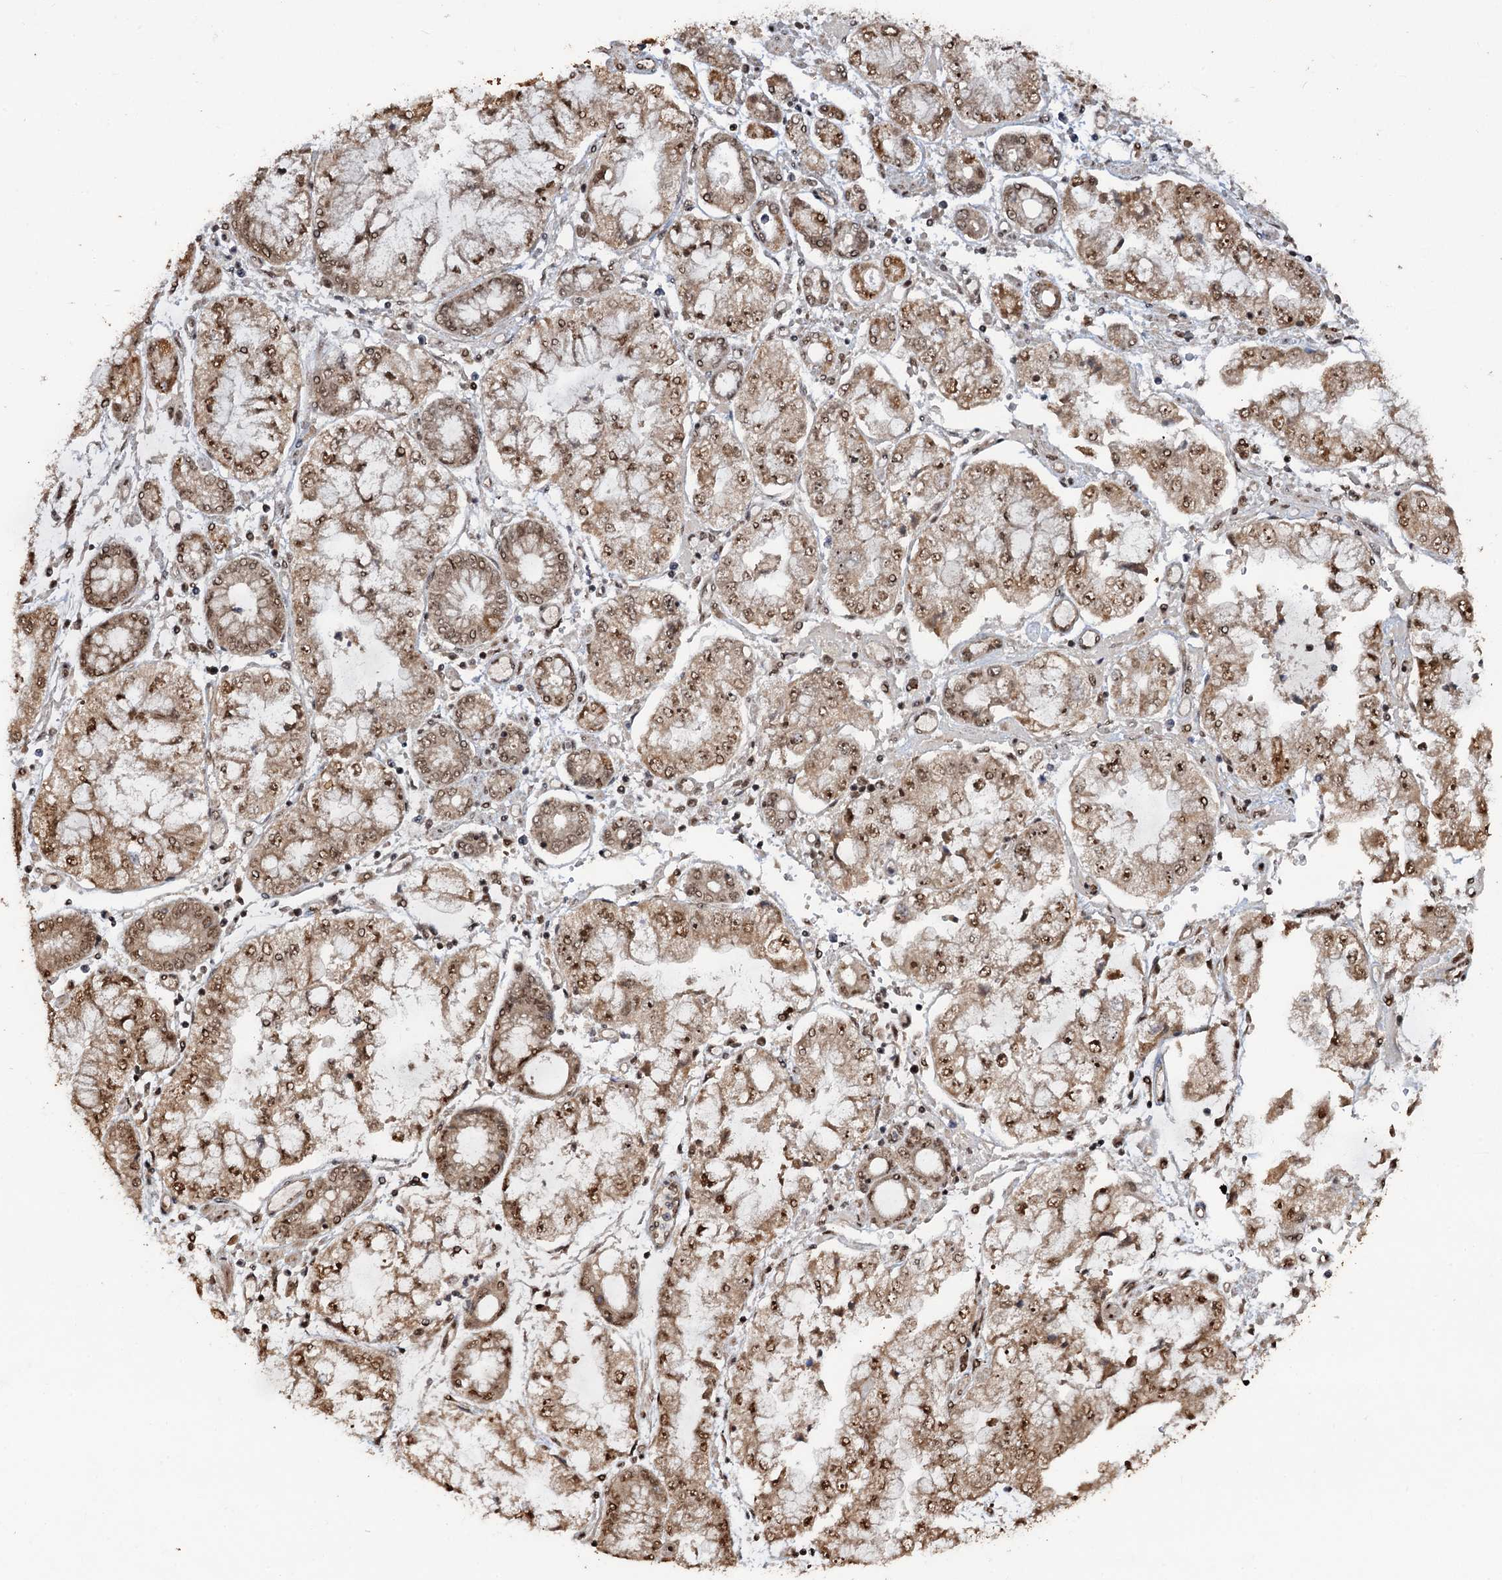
{"staining": {"intensity": "moderate", "quantity": ">75%", "location": "cytoplasmic/membranous,nuclear"}, "tissue": "stomach cancer", "cell_type": "Tumor cells", "image_type": "cancer", "snomed": [{"axis": "morphology", "description": "Adenocarcinoma, NOS"}, {"axis": "topography", "description": "Stomach"}], "caption": "A brown stain labels moderate cytoplasmic/membranous and nuclear positivity of a protein in human stomach adenocarcinoma tumor cells.", "gene": "REP15", "patient": {"sex": "male", "age": 76}}